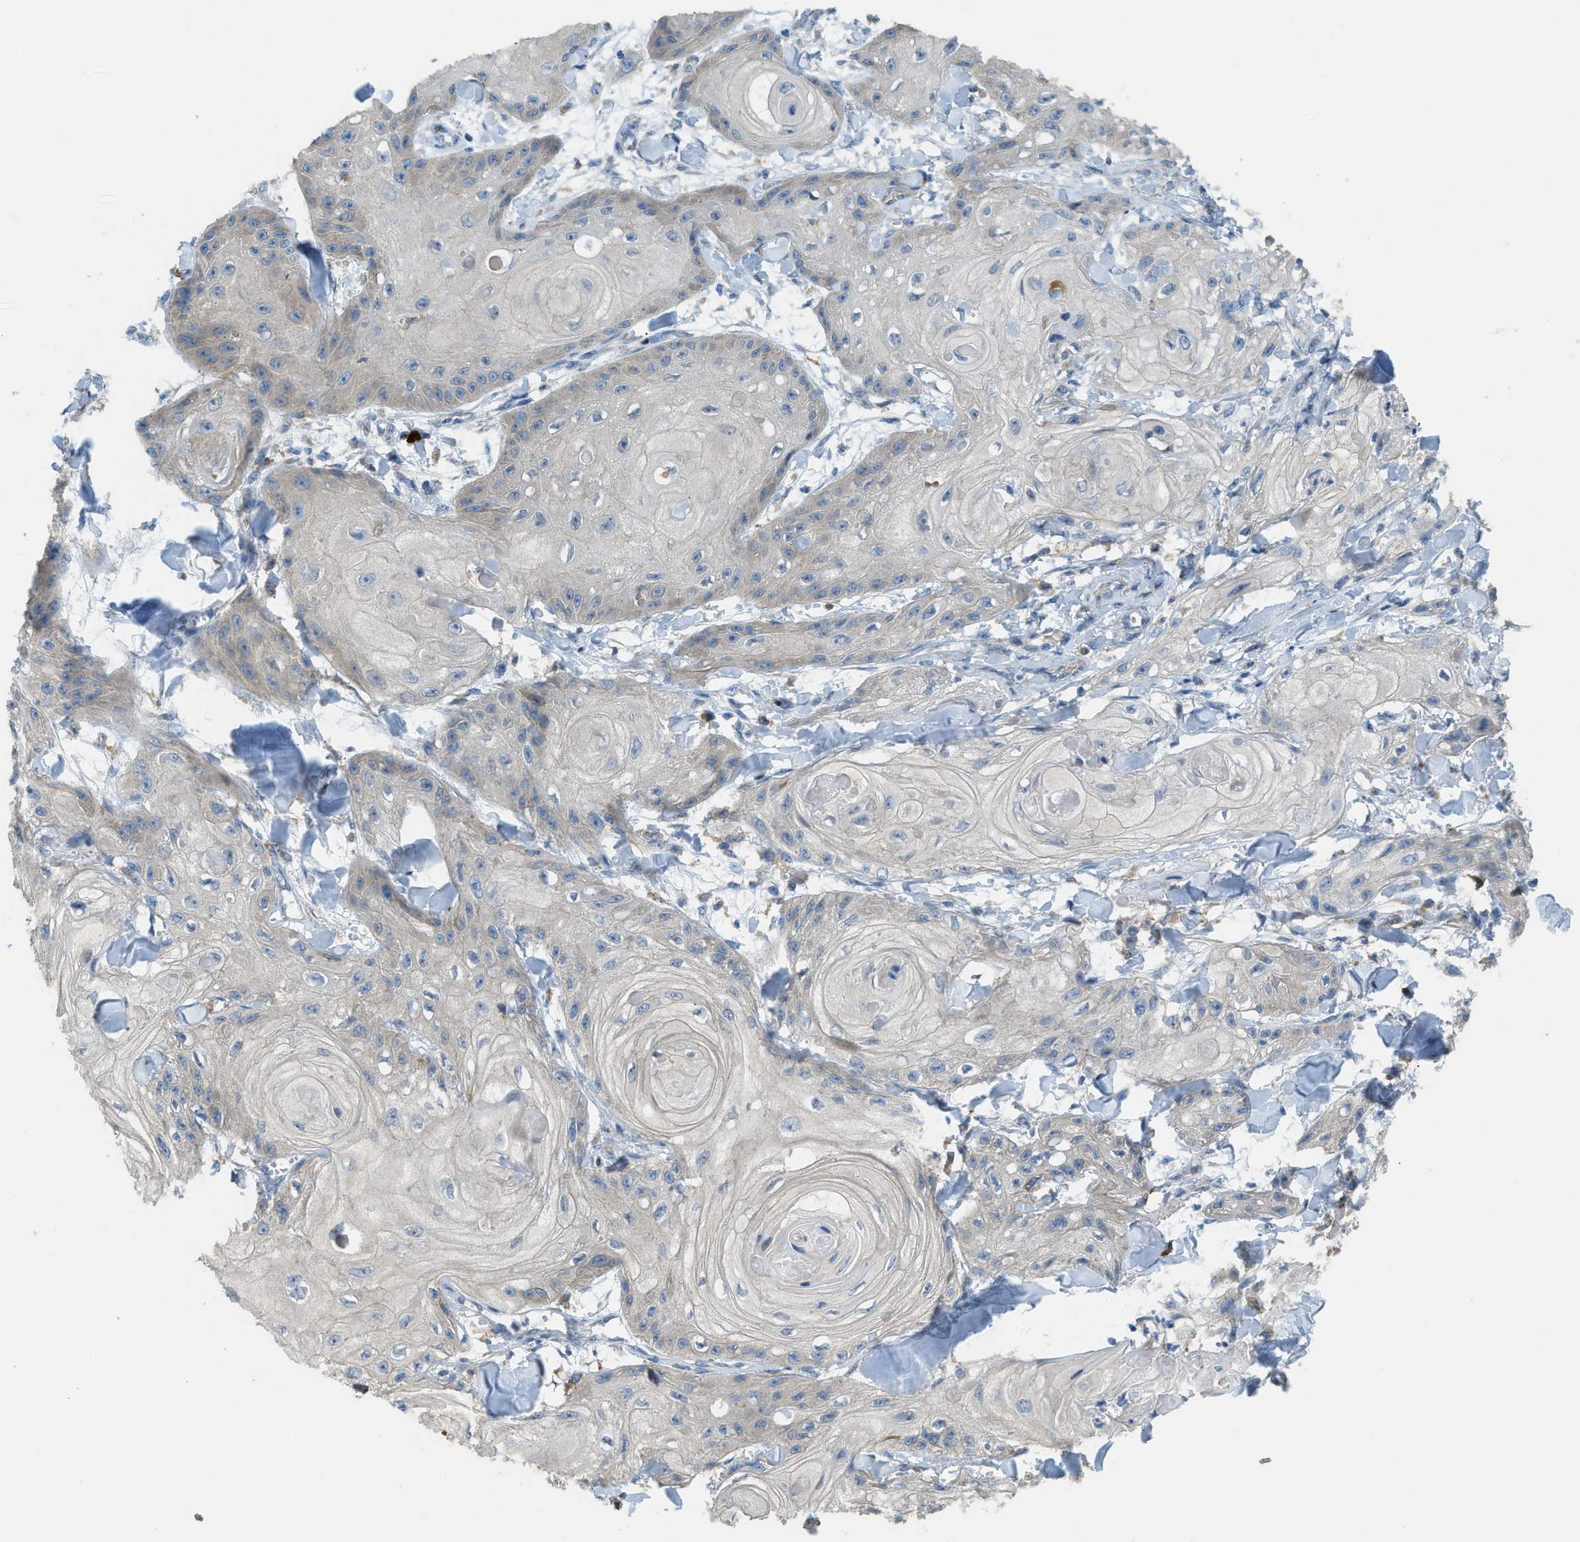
{"staining": {"intensity": "negative", "quantity": "none", "location": "none"}, "tissue": "skin cancer", "cell_type": "Tumor cells", "image_type": "cancer", "snomed": [{"axis": "morphology", "description": "Squamous cell carcinoma, NOS"}, {"axis": "topography", "description": "Skin"}], "caption": "Squamous cell carcinoma (skin) was stained to show a protein in brown. There is no significant expression in tumor cells.", "gene": "TMEM68", "patient": {"sex": "male", "age": 74}}